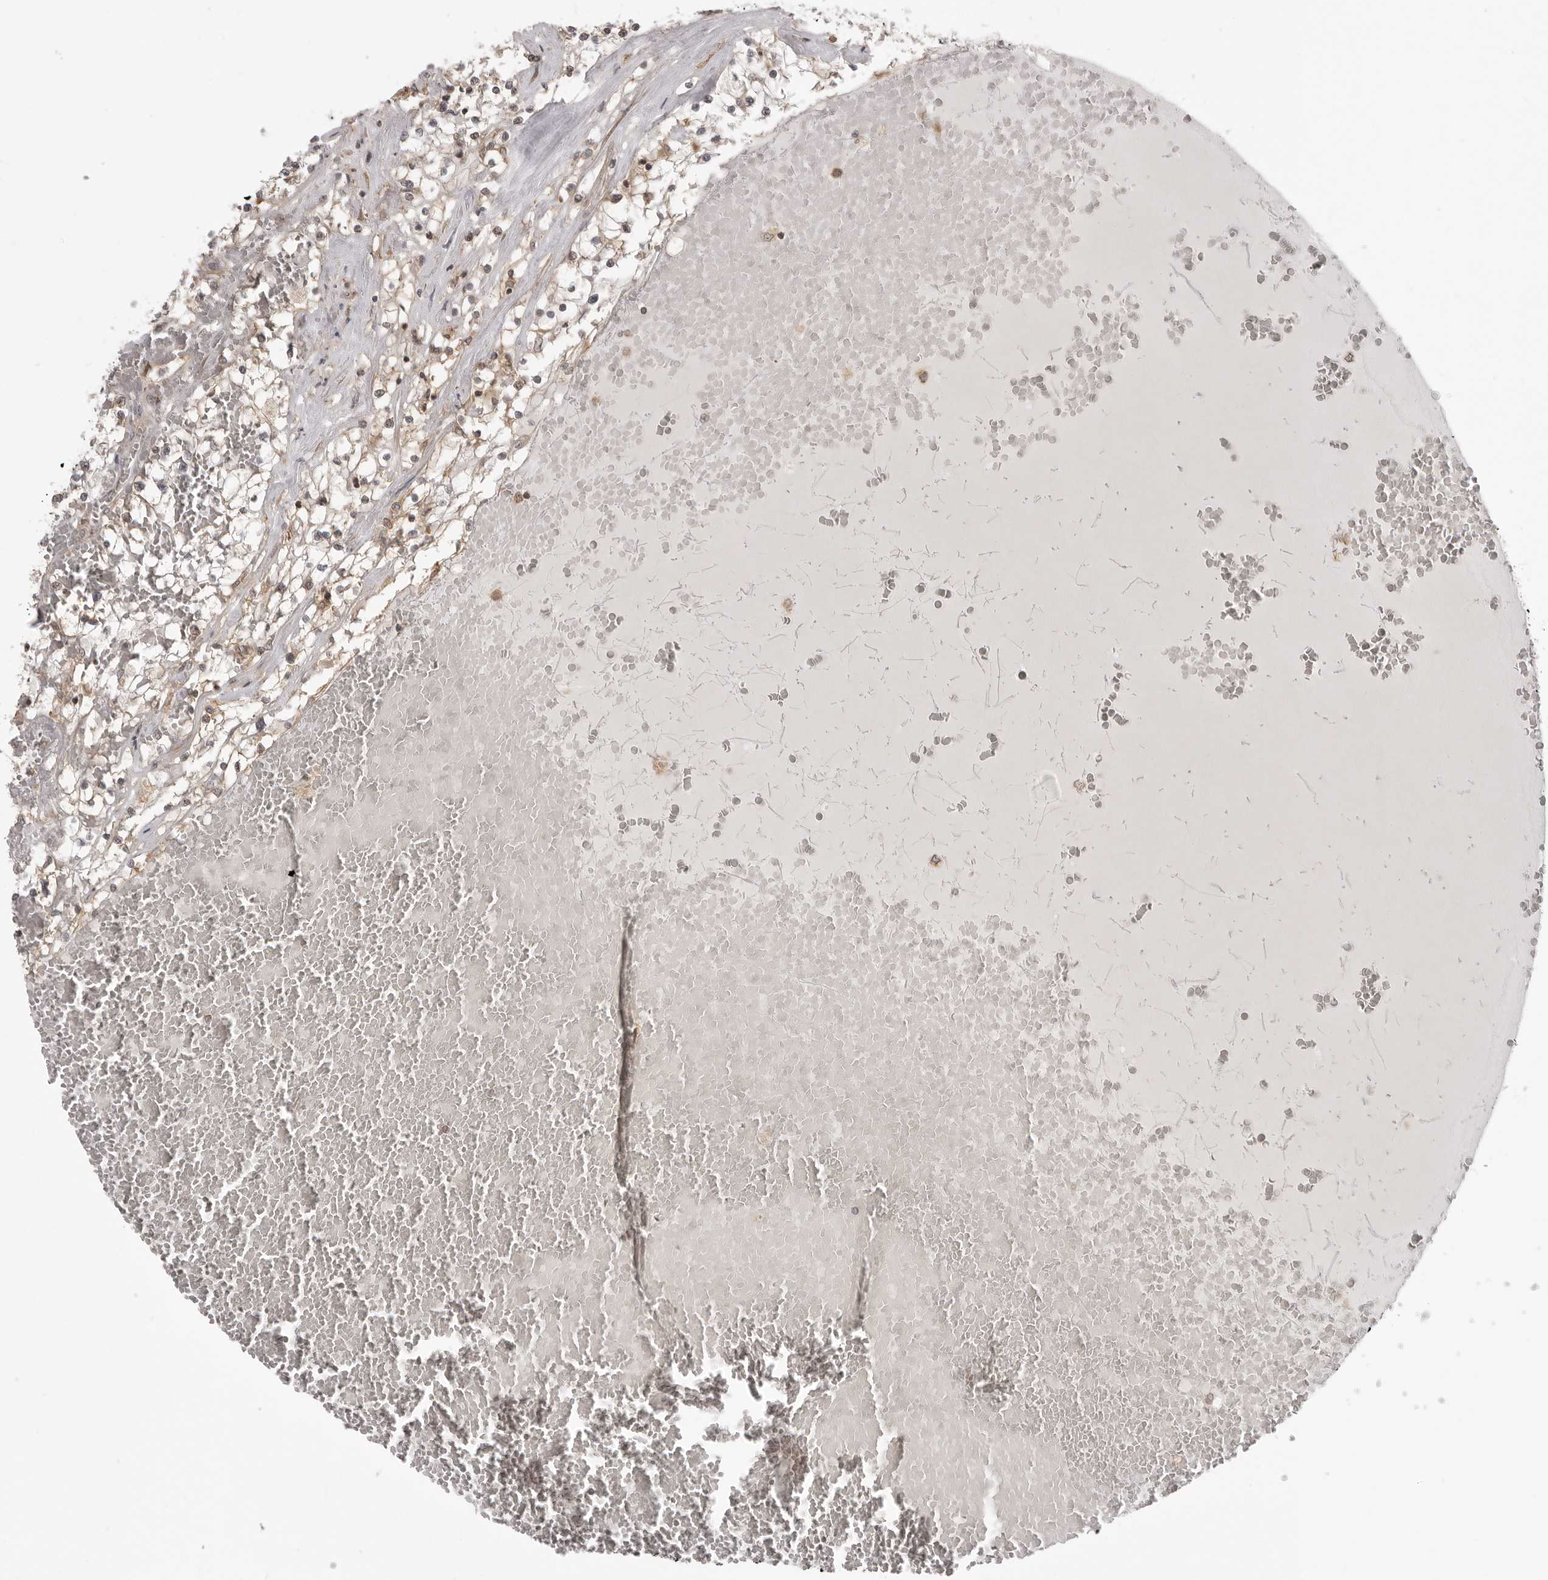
{"staining": {"intensity": "weak", "quantity": "<25%", "location": "cytoplasmic/membranous"}, "tissue": "renal cancer", "cell_type": "Tumor cells", "image_type": "cancer", "snomed": [{"axis": "morphology", "description": "Normal tissue, NOS"}, {"axis": "morphology", "description": "Adenocarcinoma, NOS"}, {"axis": "topography", "description": "Kidney"}], "caption": "DAB (3,3'-diaminobenzidine) immunohistochemical staining of human renal cancer (adenocarcinoma) shows no significant positivity in tumor cells.", "gene": "PRRC2A", "patient": {"sex": "male", "age": 68}}